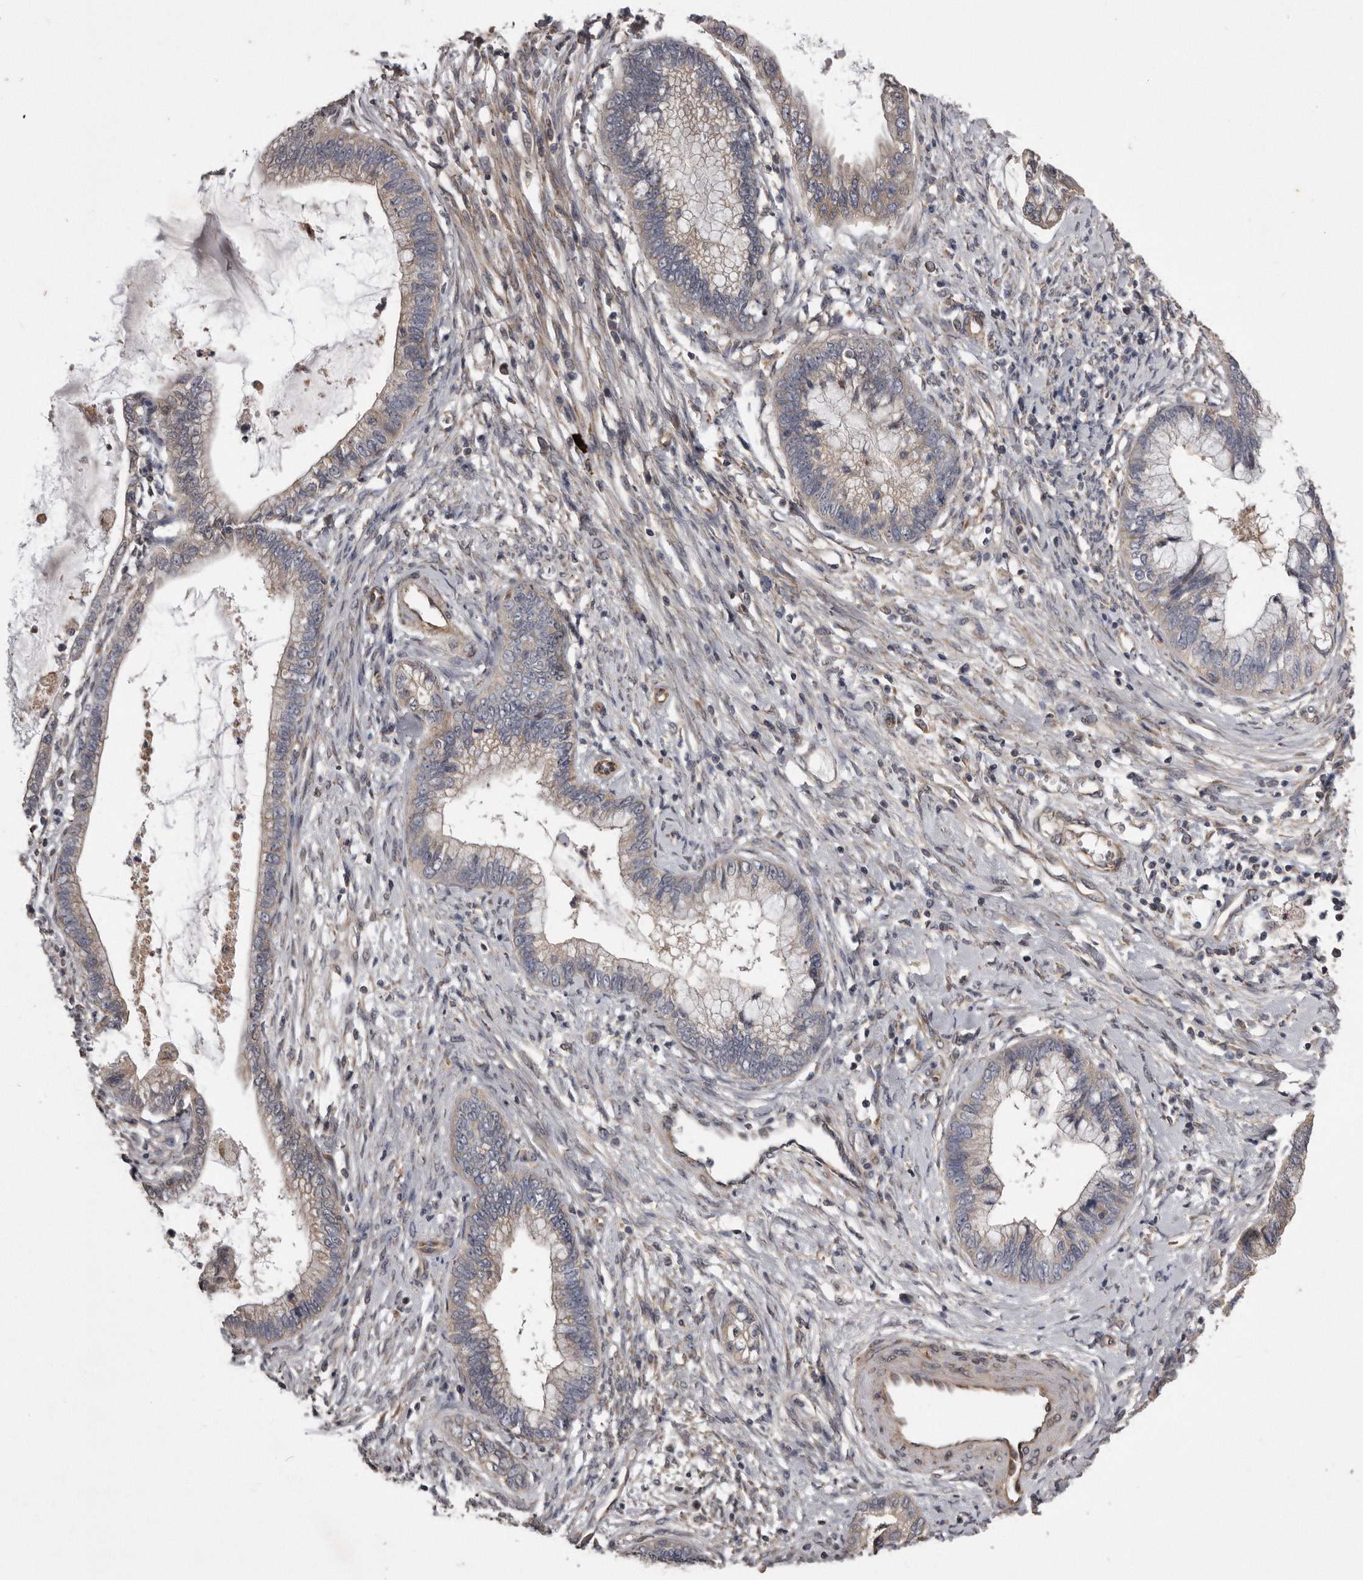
{"staining": {"intensity": "moderate", "quantity": "25%-75%", "location": "cytoplasmic/membranous"}, "tissue": "cervical cancer", "cell_type": "Tumor cells", "image_type": "cancer", "snomed": [{"axis": "morphology", "description": "Adenocarcinoma, NOS"}, {"axis": "topography", "description": "Cervix"}], "caption": "Protein staining of cervical adenocarcinoma tissue reveals moderate cytoplasmic/membranous expression in about 25%-75% of tumor cells. The staining was performed using DAB (3,3'-diaminobenzidine), with brown indicating positive protein expression. Nuclei are stained blue with hematoxylin.", "gene": "ARMCX1", "patient": {"sex": "female", "age": 44}}